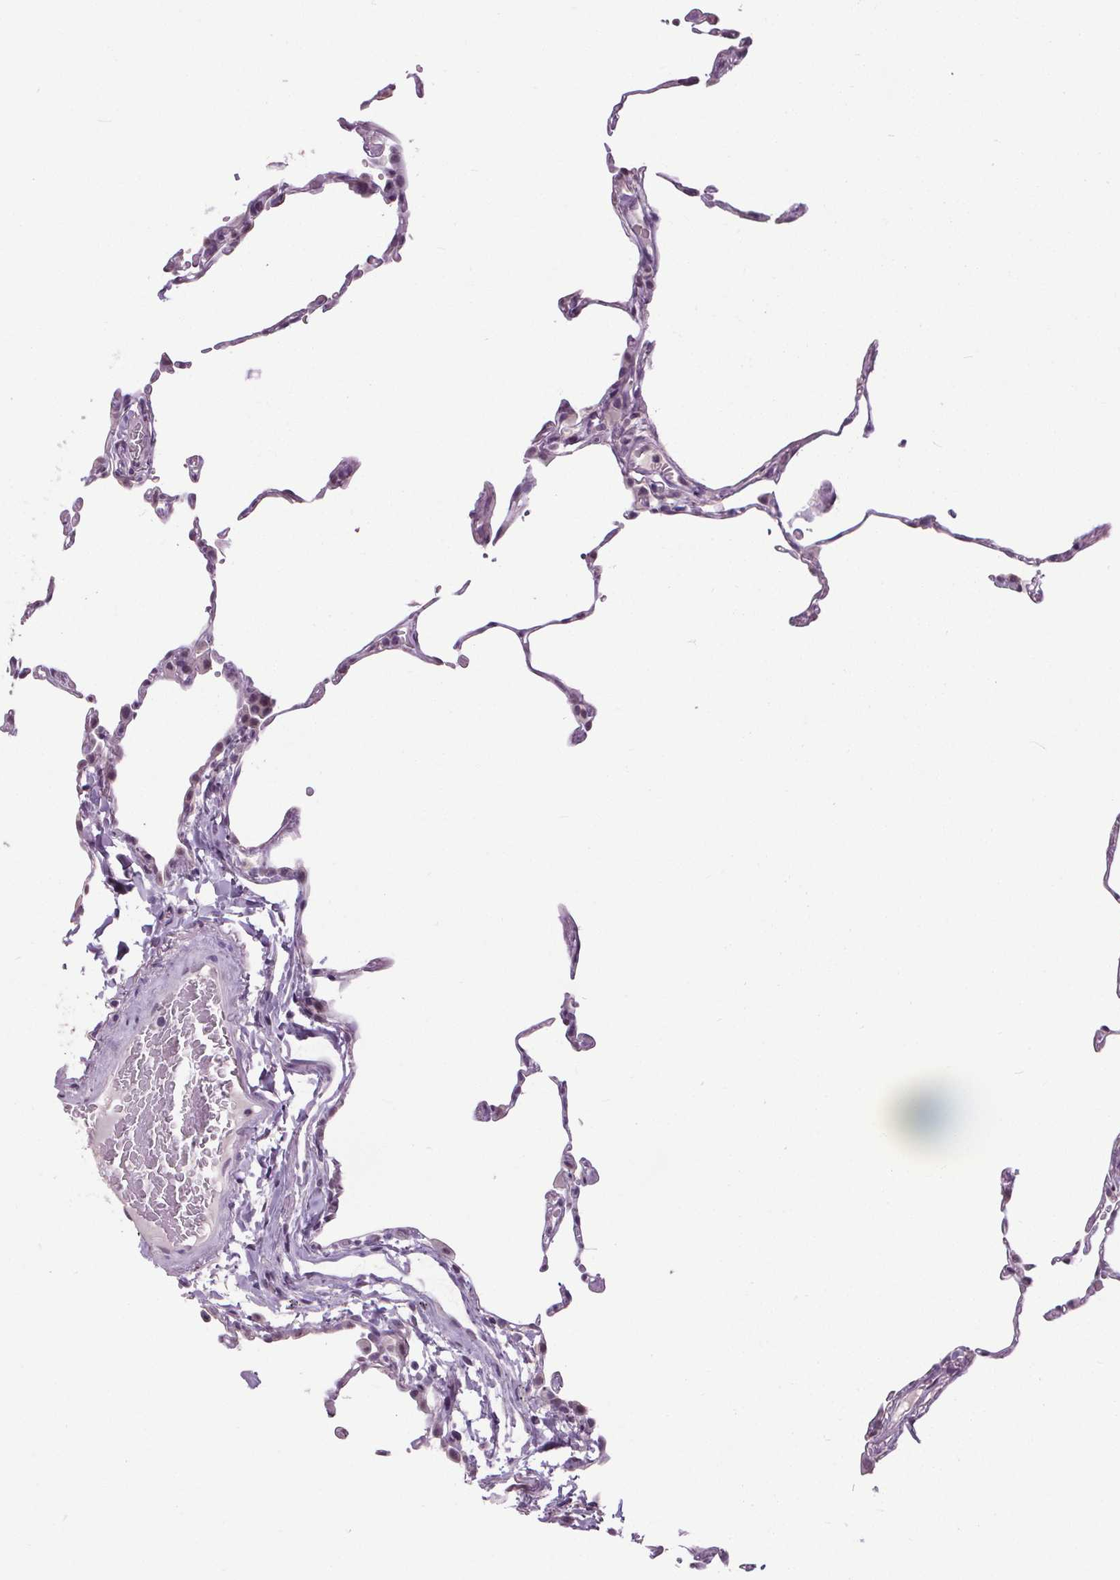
{"staining": {"intensity": "negative", "quantity": "none", "location": "none"}, "tissue": "lung", "cell_type": "Alveolar cells", "image_type": "normal", "snomed": [{"axis": "morphology", "description": "Normal tissue, NOS"}, {"axis": "topography", "description": "Lung"}], "caption": "Immunohistochemistry image of benign lung: lung stained with DAB (3,3'-diaminobenzidine) exhibits no significant protein expression in alveolar cells.", "gene": "SLC2A9", "patient": {"sex": "female", "age": 57}}